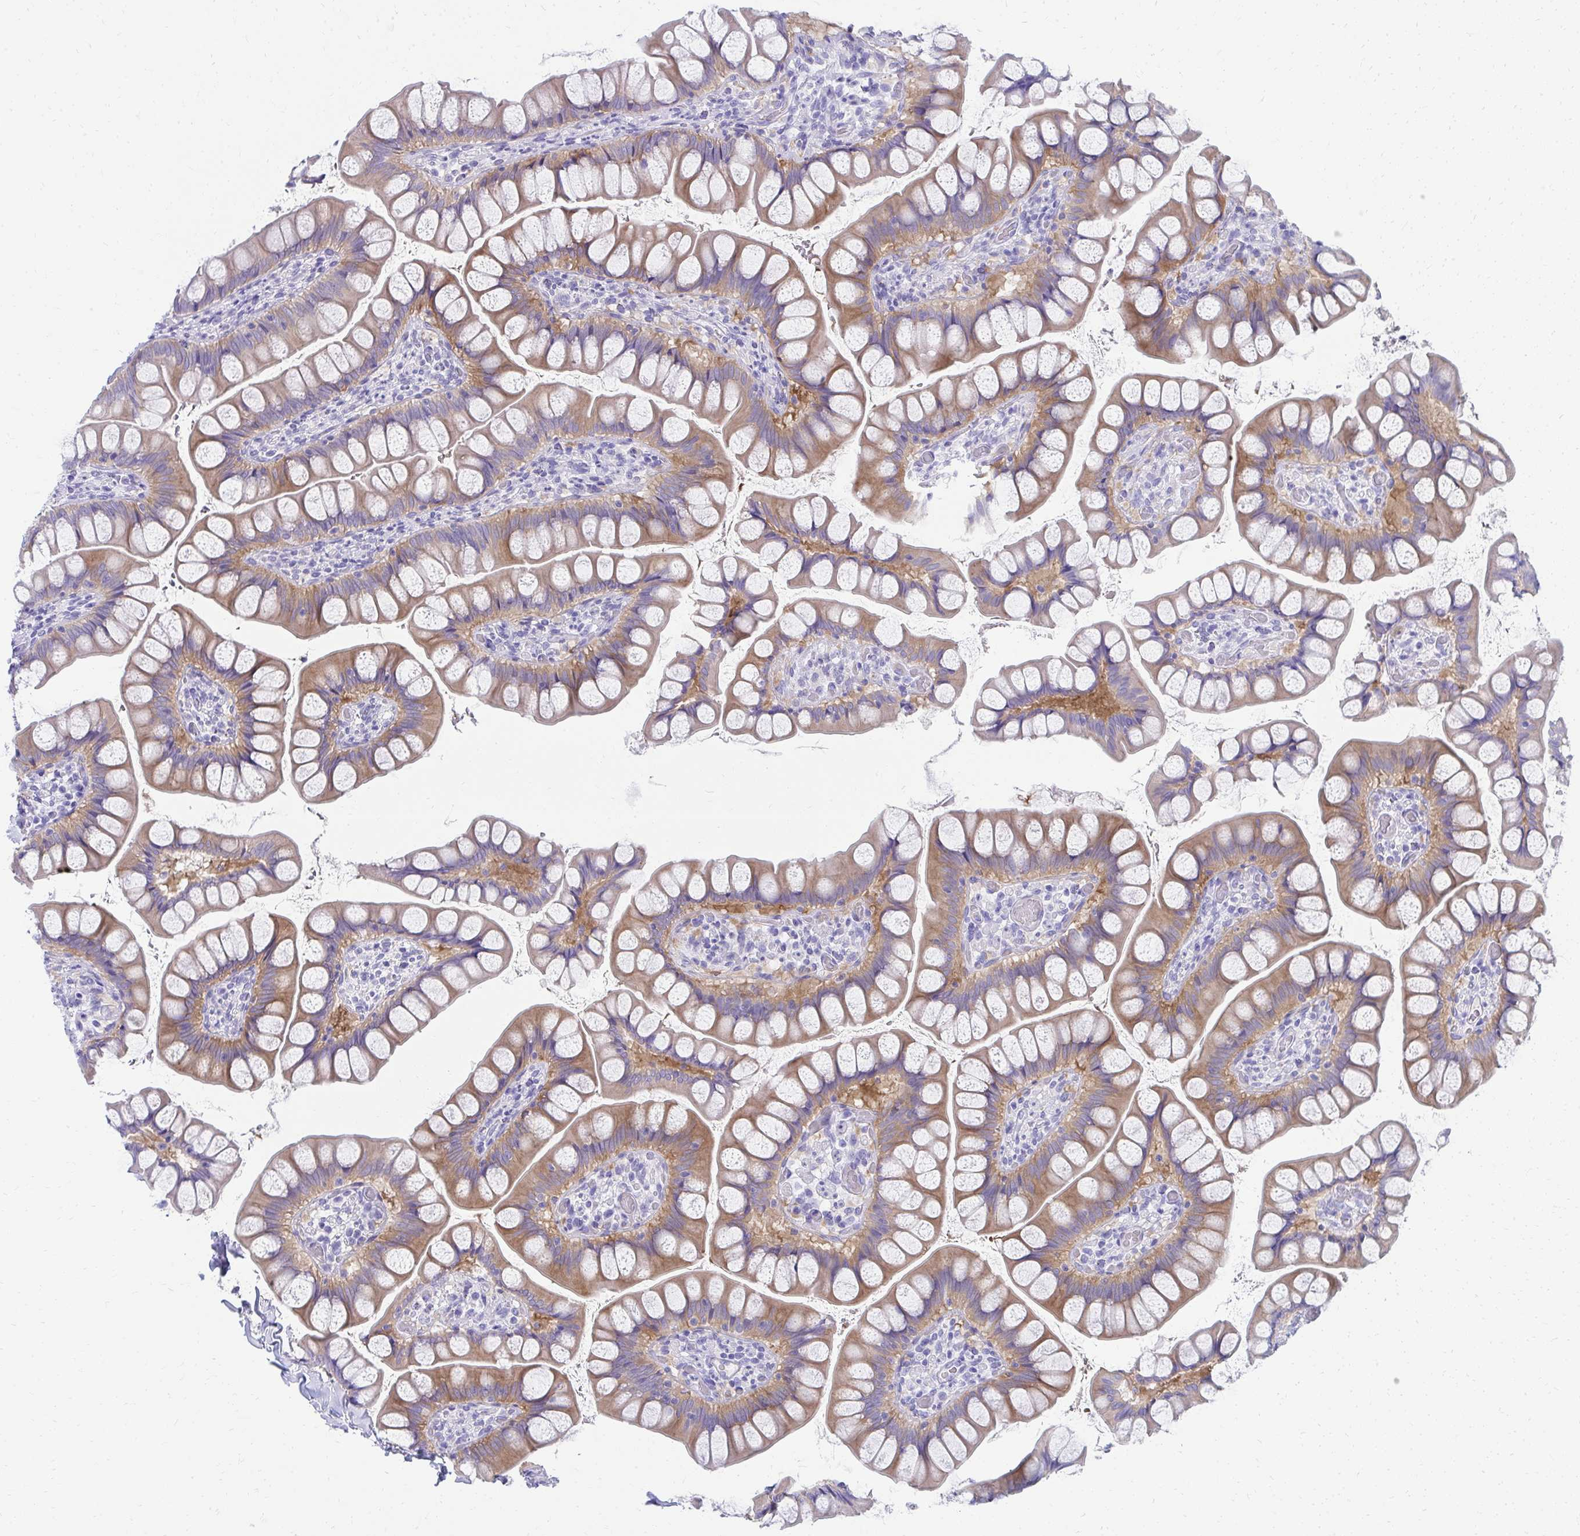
{"staining": {"intensity": "moderate", "quantity": "25%-75%", "location": "cytoplasmic/membranous"}, "tissue": "small intestine", "cell_type": "Glandular cells", "image_type": "normal", "snomed": [{"axis": "morphology", "description": "Normal tissue, NOS"}, {"axis": "topography", "description": "Small intestine"}], "caption": "This photomicrograph displays IHC staining of normal small intestine, with medium moderate cytoplasmic/membranous positivity in approximately 25%-75% of glandular cells.", "gene": "SEC14L3", "patient": {"sex": "male", "age": 70}}